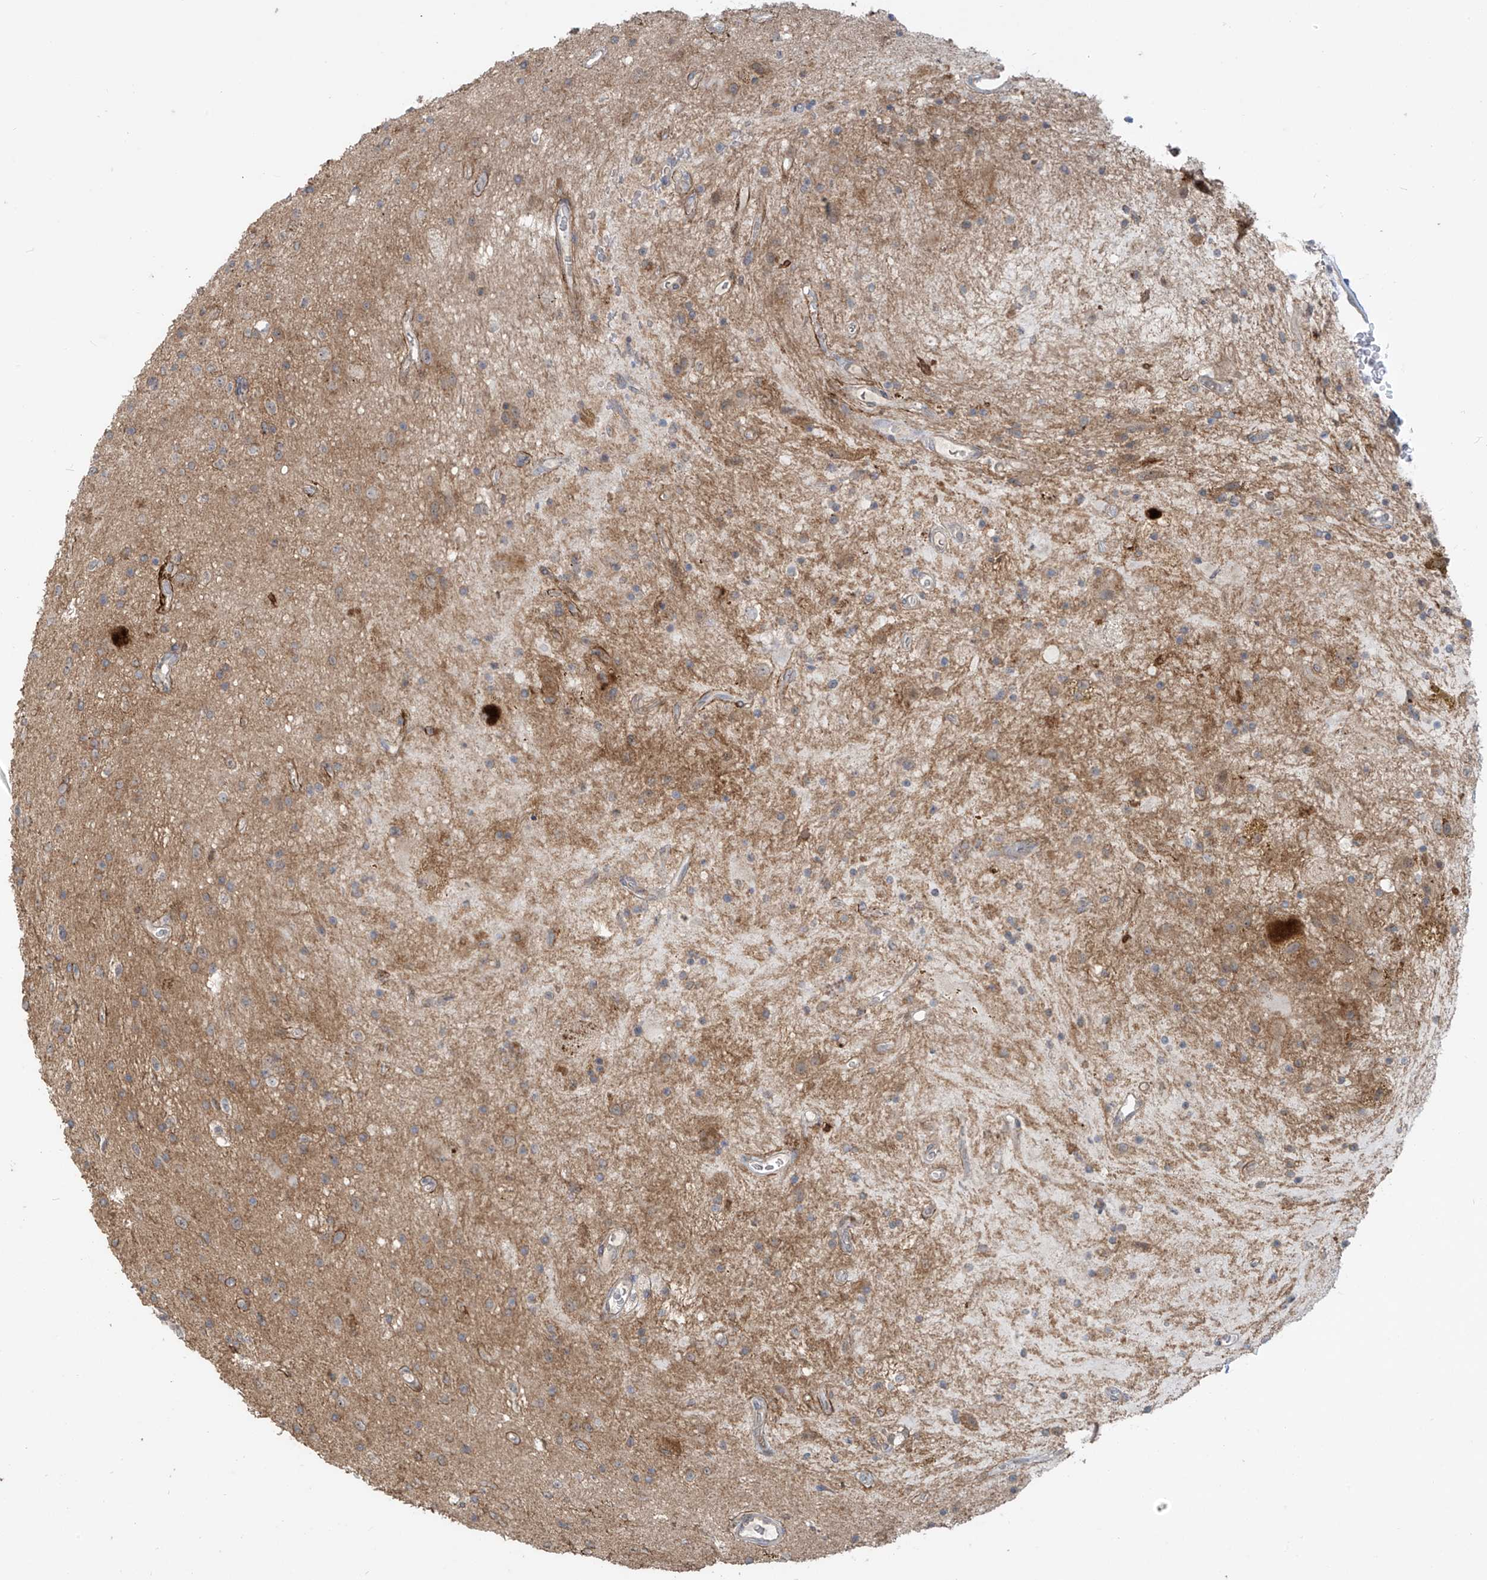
{"staining": {"intensity": "moderate", "quantity": "<25%", "location": "cytoplasmic/membranous"}, "tissue": "glioma", "cell_type": "Tumor cells", "image_type": "cancer", "snomed": [{"axis": "morphology", "description": "Glioma, malignant, High grade"}, {"axis": "topography", "description": "Brain"}], "caption": "Immunohistochemistry of malignant glioma (high-grade) displays low levels of moderate cytoplasmic/membranous staining in approximately <25% of tumor cells.", "gene": "KATNIP", "patient": {"sex": "male", "age": 34}}